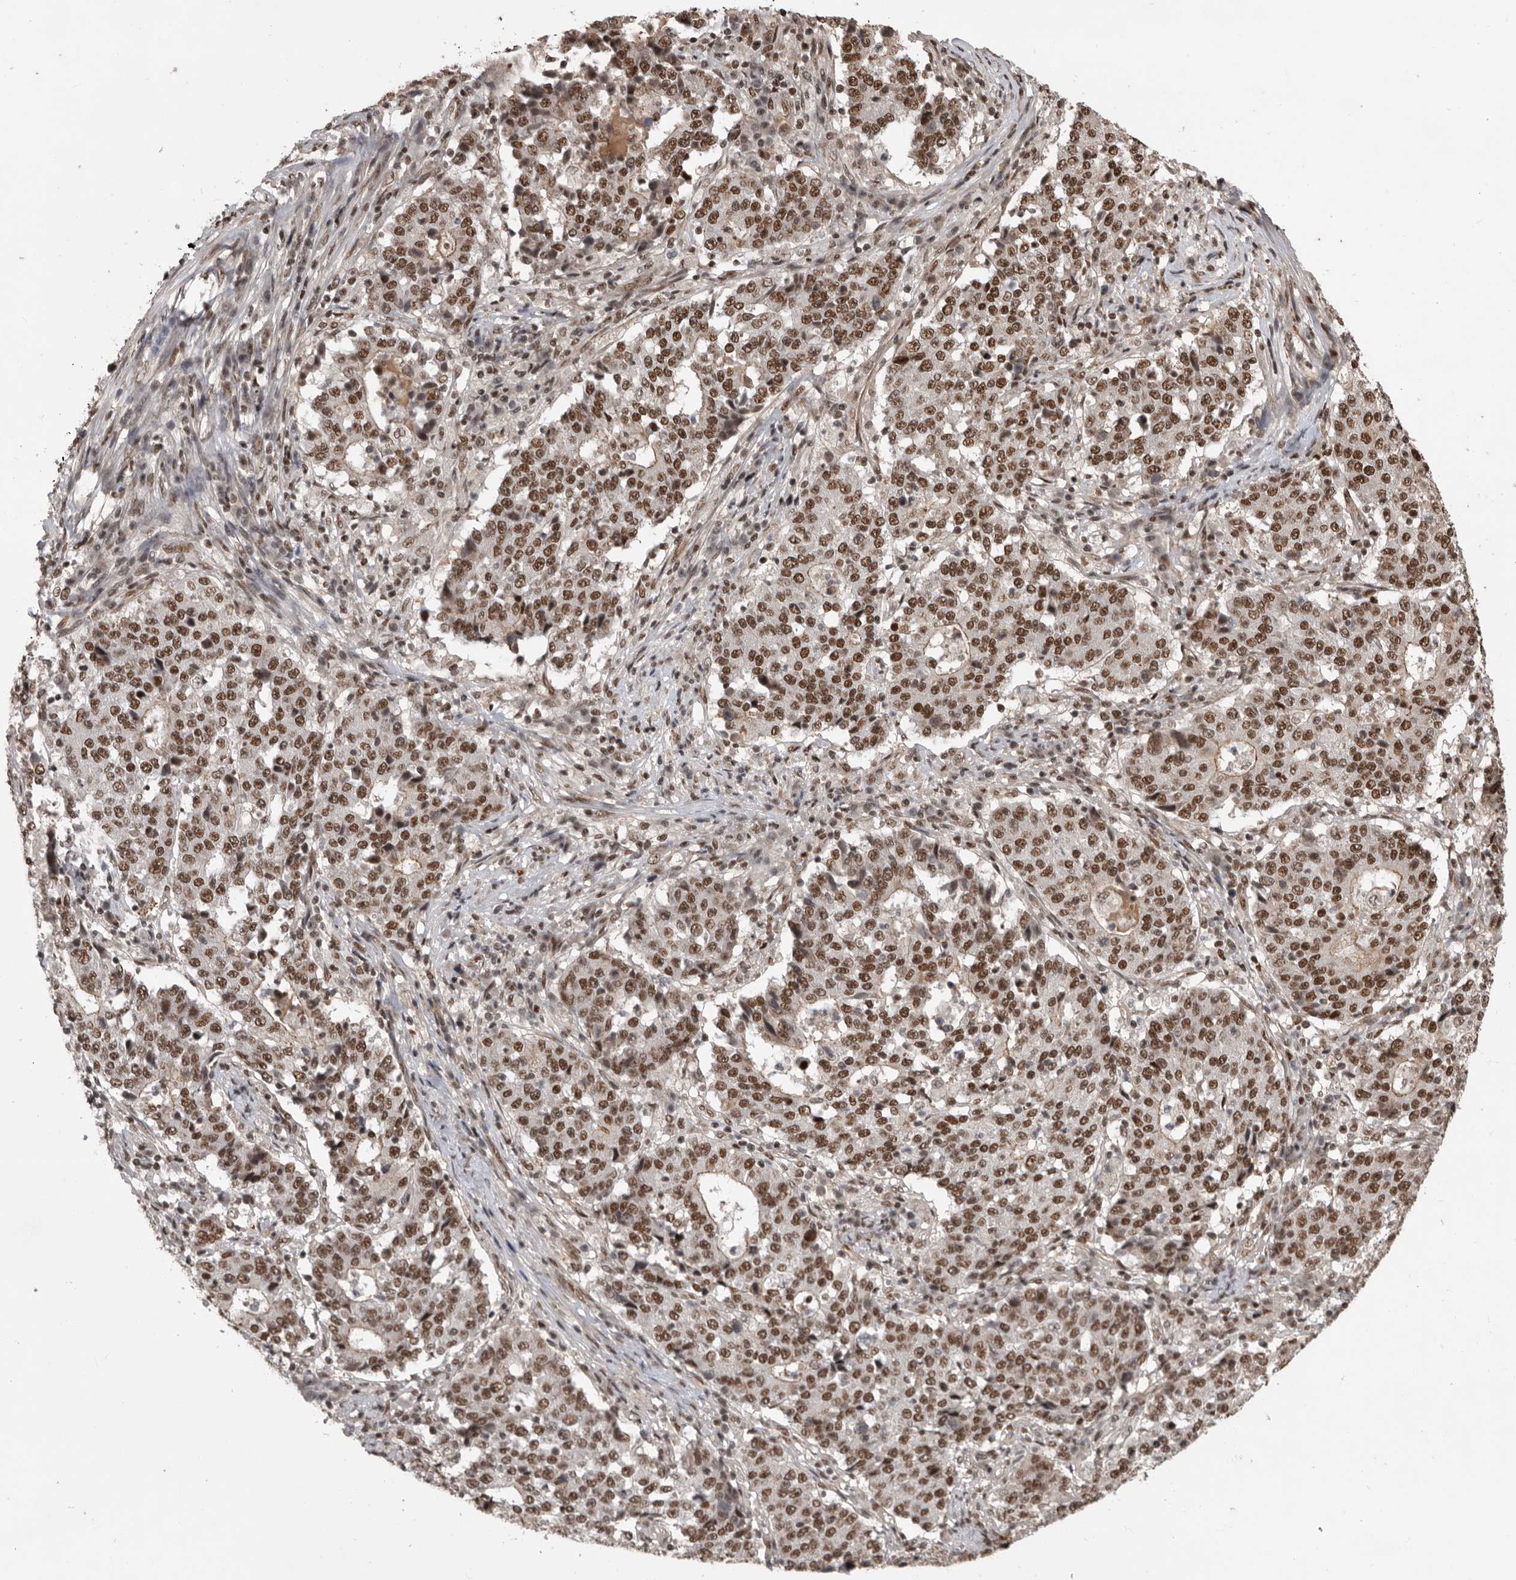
{"staining": {"intensity": "strong", "quantity": ">75%", "location": "nuclear"}, "tissue": "stomach cancer", "cell_type": "Tumor cells", "image_type": "cancer", "snomed": [{"axis": "morphology", "description": "Adenocarcinoma, NOS"}, {"axis": "topography", "description": "Stomach"}], "caption": "High-power microscopy captured an IHC photomicrograph of stomach cancer (adenocarcinoma), revealing strong nuclear staining in approximately >75% of tumor cells.", "gene": "CBLL1", "patient": {"sex": "male", "age": 59}}